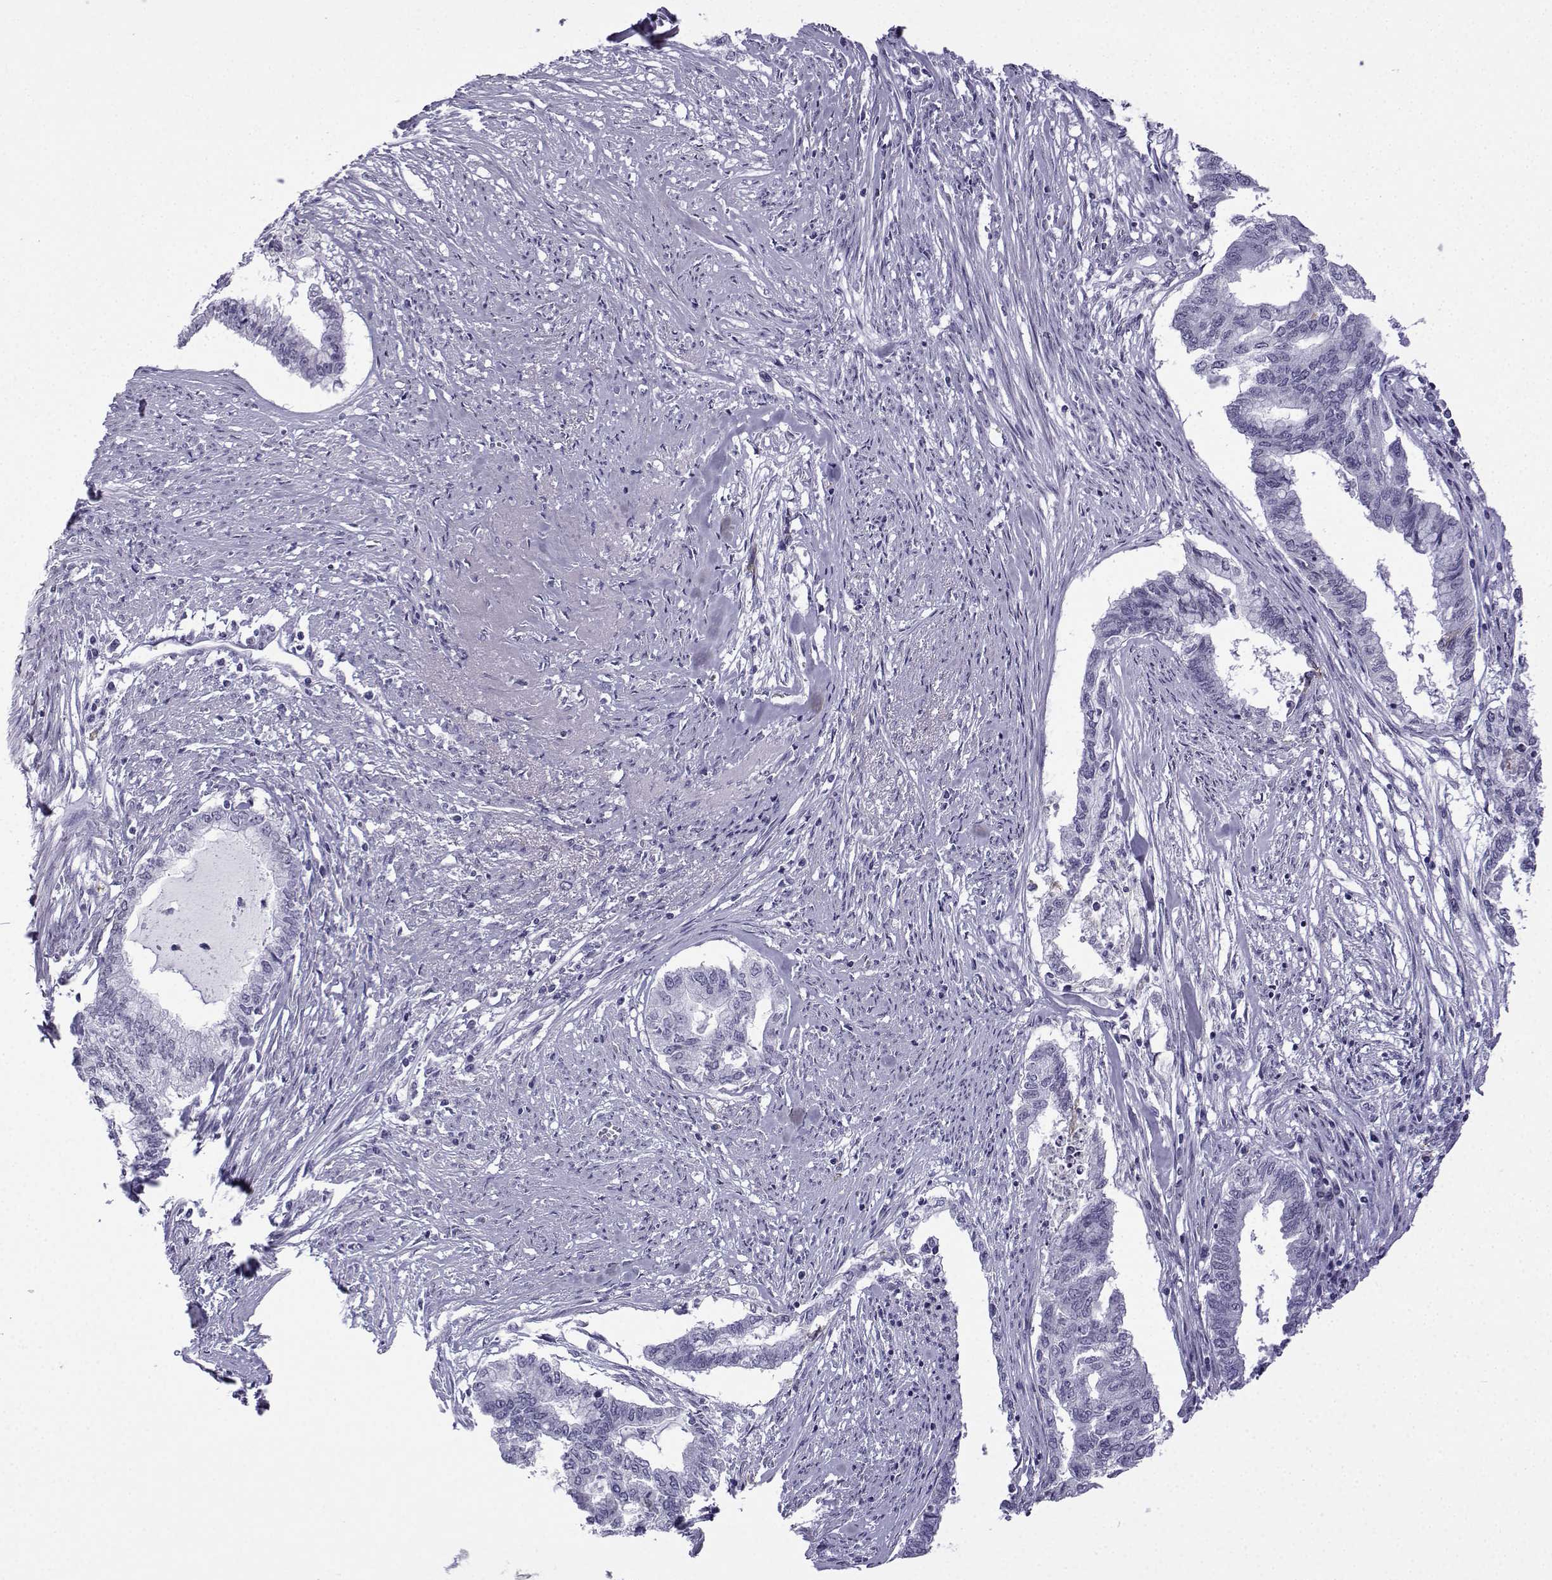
{"staining": {"intensity": "negative", "quantity": "none", "location": "none"}, "tissue": "endometrial cancer", "cell_type": "Tumor cells", "image_type": "cancer", "snomed": [{"axis": "morphology", "description": "Adenocarcinoma, NOS"}, {"axis": "topography", "description": "Endometrium"}], "caption": "An image of endometrial cancer (adenocarcinoma) stained for a protein displays no brown staining in tumor cells. (DAB immunohistochemistry (IHC), high magnification).", "gene": "MRGBP", "patient": {"sex": "female", "age": 79}}